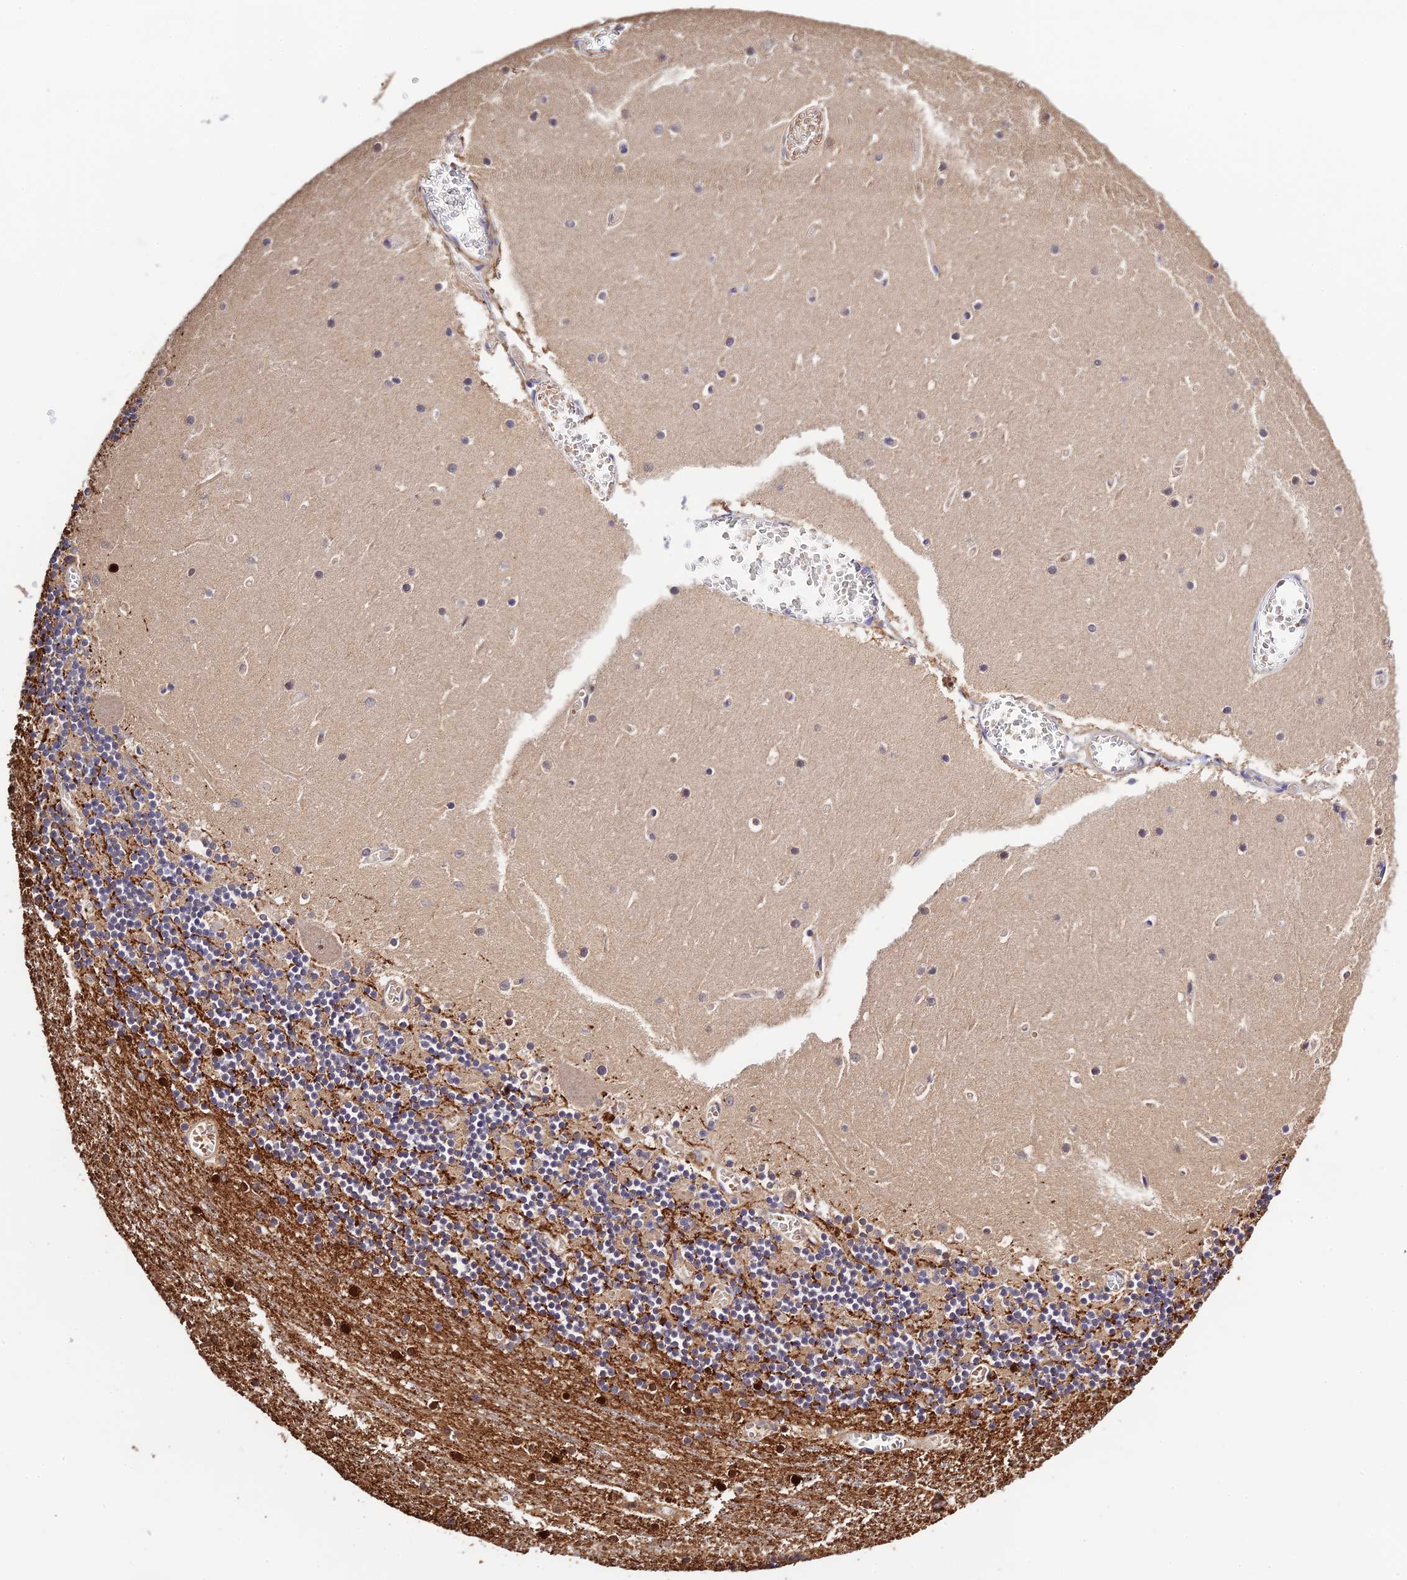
{"staining": {"intensity": "weak", "quantity": "25%-75%", "location": "cytoplasmic/membranous"}, "tissue": "cerebellum", "cell_type": "Cells in granular layer", "image_type": "normal", "snomed": [{"axis": "morphology", "description": "Normal tissue, NOS"}, {"axis": "topography", "description": "Cerebellum"}], "caption": "Protein staining of benign cerebellum displays weak cytoplasmic/membranous staining in approximately 25%-75% of cells in granular layer.", "gene": "CWH43", "patient": {"sex": "female", "age": 28}}